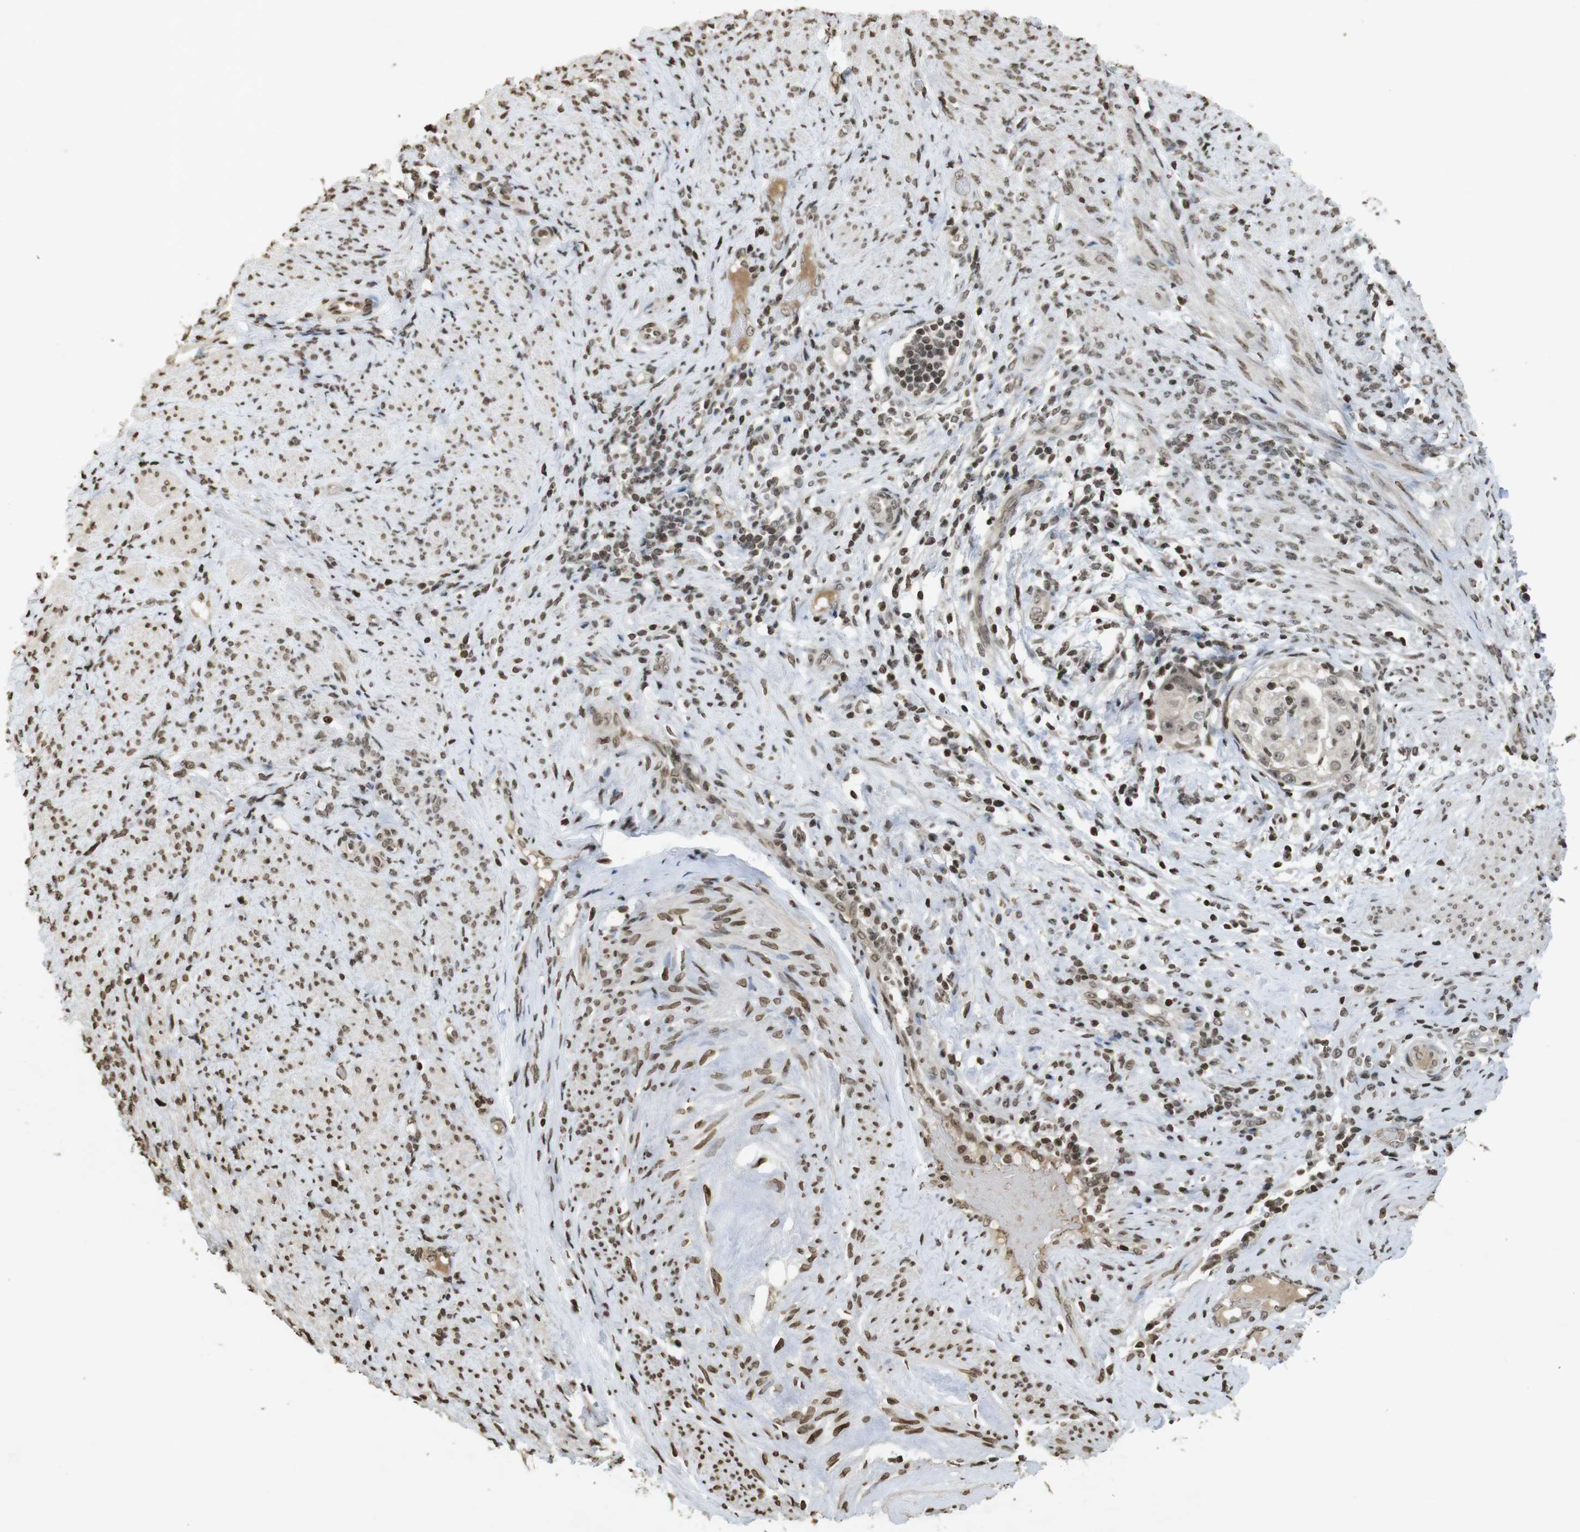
{"staining": {"intensity": "weak", "quantity": "25%-75%", "location": "cytoplasmic/membranous,nuclear"}, "tissue": "endometrial cancer", "cell_type": "Tumor cells", "image_type": "cancer", "snomed": [{"axis": "morphology", "description": "Adenocarcinoma, NOS"}, {"axis": "topography", "description": "Endometrium"}], "caption": "Weak cytoplasmic/membranous and nuclear protein expression is identified in about 25%-75% of tumor cells in endometrial cancer.", "gene": "FOXA3", "patient": {"sex": "female", "age": 85}}